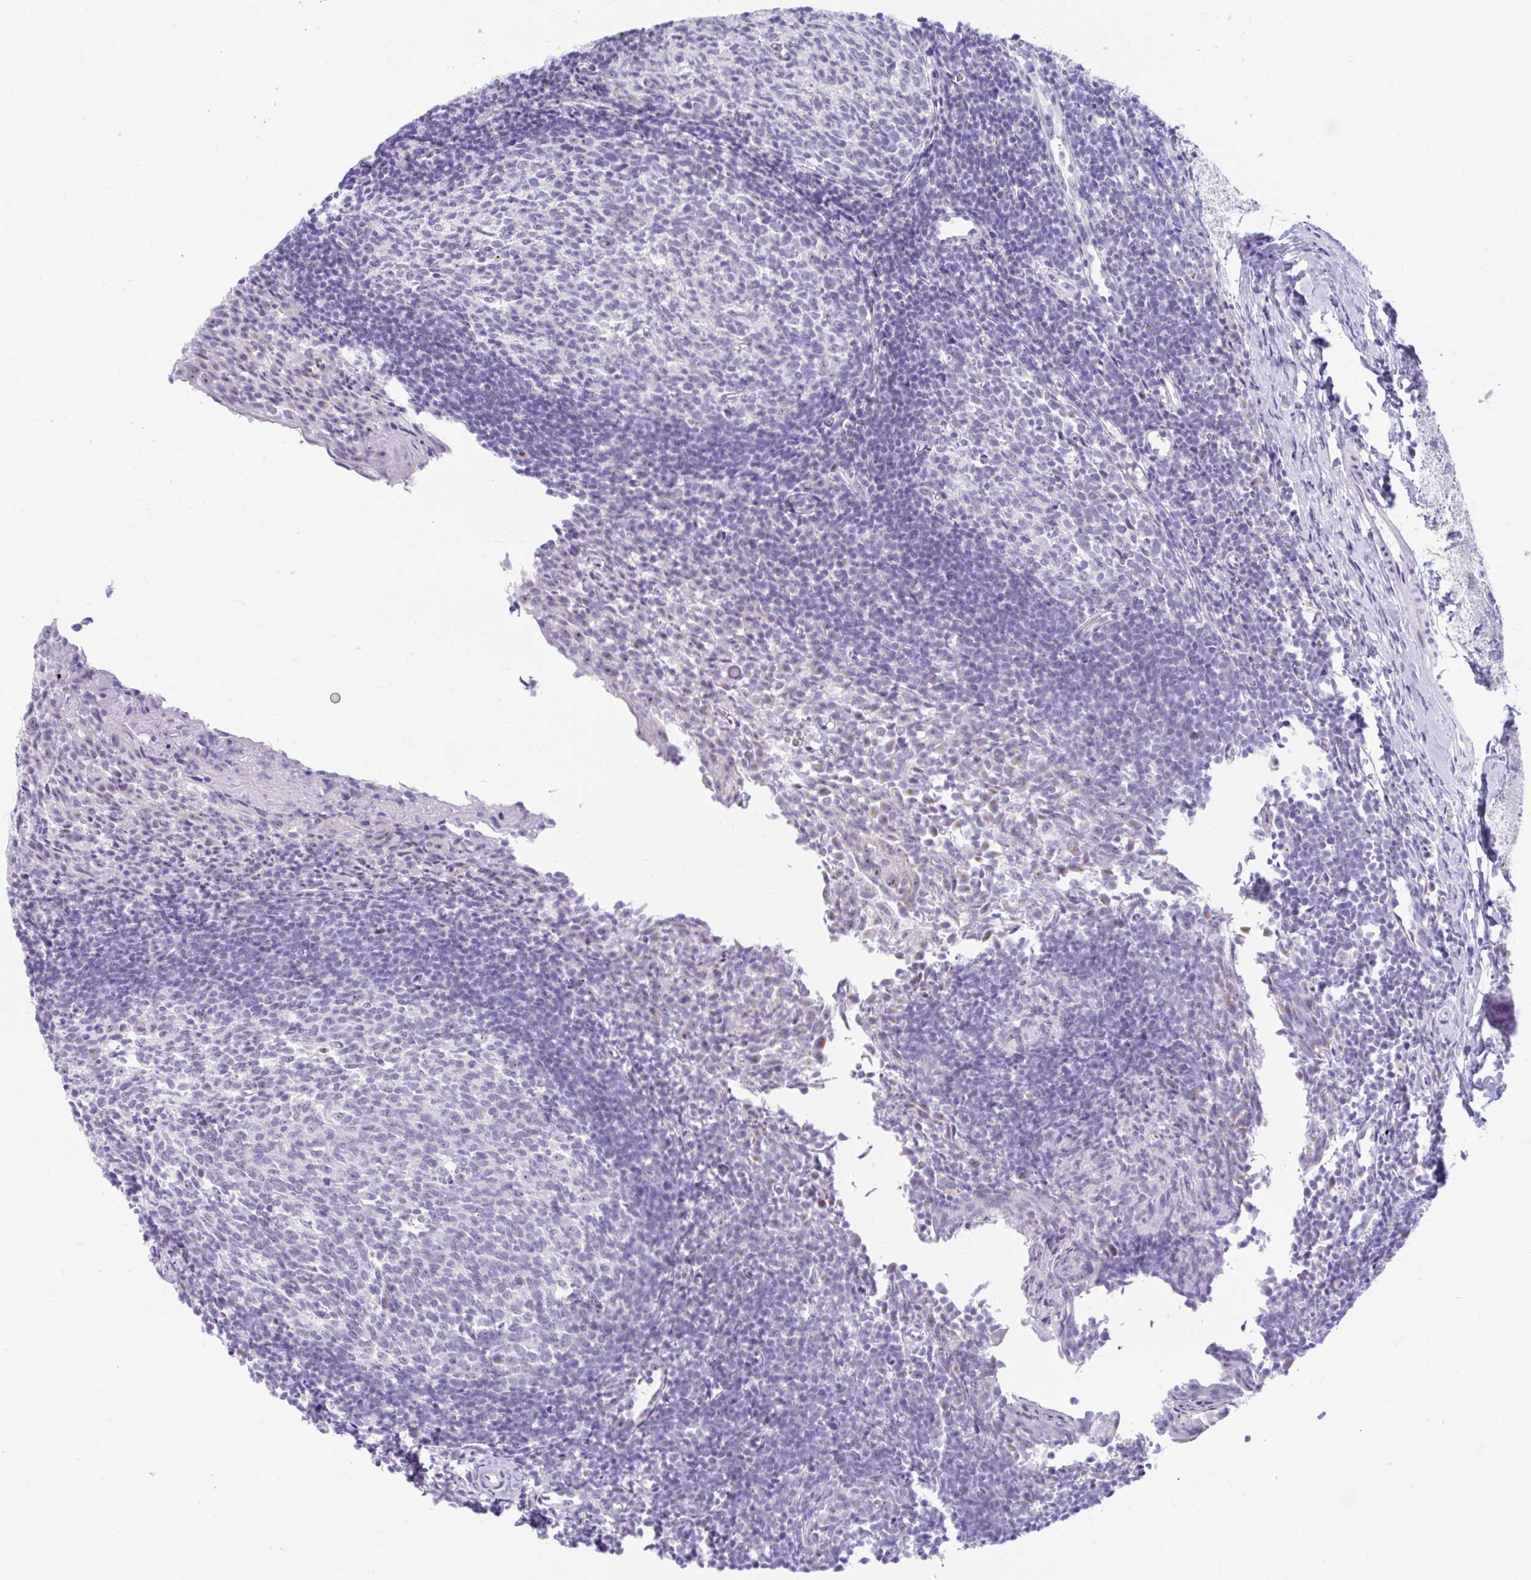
{"staining": {"intensity": "negative", "quantity": "none", "location": "none"}, "tissue": "tonsil", "cell_type": "Germinal center cells", "image_type": "normal", "snomed": [{"axis": "morphology", "description": "Normal tissue, NOS"}, {"axis": "topography", "description": "Tonsil"}], "caption": "IHC of benign human tonsil exhibits no positivity in germinal center cells. (Stains: DAB (3,3'-diaminobenzidine) immunohistochemistry (IHC) with hematoxylin counter stain, Microscopy: brightfield microscopy at high magnification).", "gene": "FTSJ3", "patient": {"sex": "female", "age": 10}}